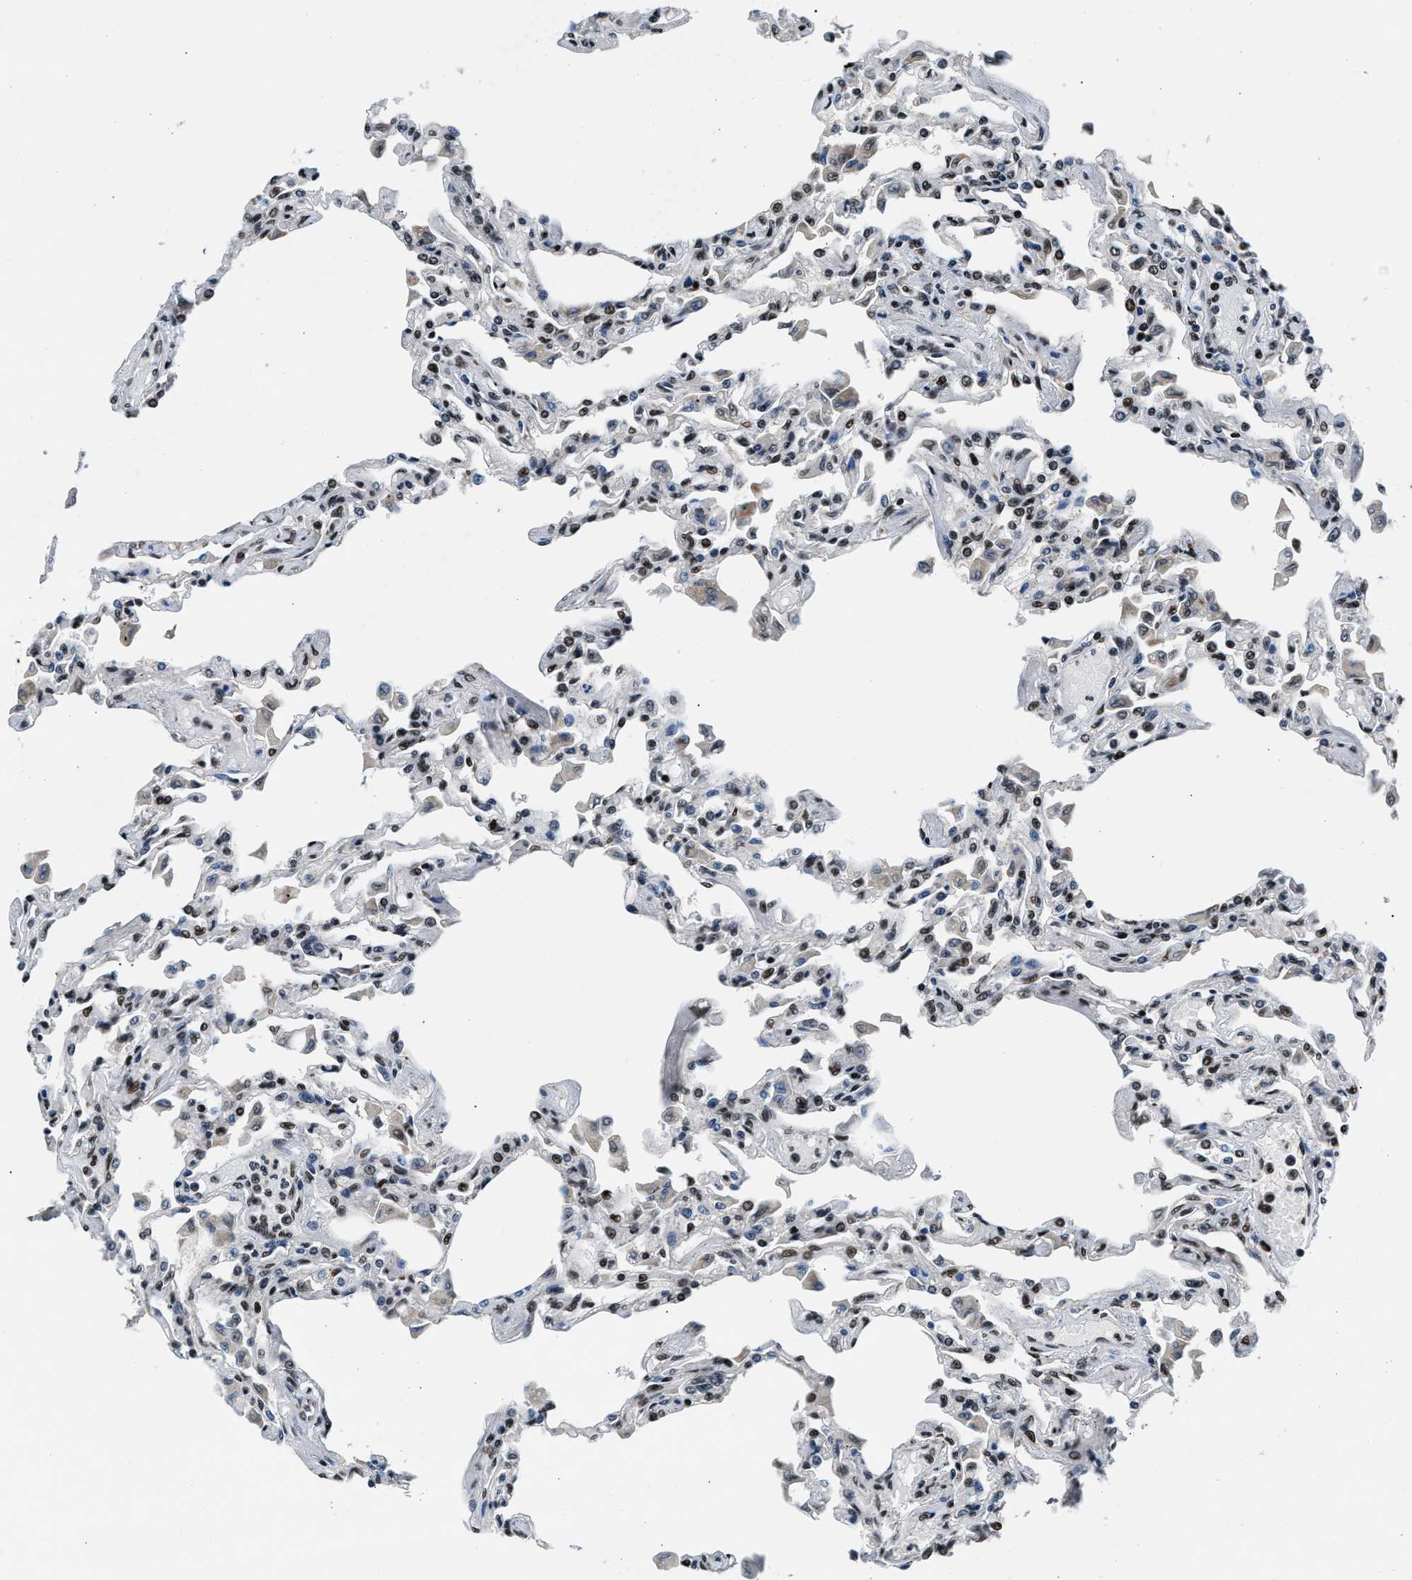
{"staining": {"intensity": "strong", "quantity": ">75%", "location": "nuclear"}, "tissue": "lung", "cell_type": "Alveolar cells", "image_type": "normal", "snomed": [{"axis": "morphology", "description": "Normal tissue, NOS"}, {"axis": "topography", "description": "Bronchus"}, {"axis": "topography", "description": "Lung"}], "caption": "Lung stained for a protein shows strong nuclear positivity in alveolar cells. (DAB (3,3'-diaminobenzidine) IHC with brightfield microscopy, high magnification).", "gene": "PRRC2B", "patient": {"sex": "female", "age": 49}}